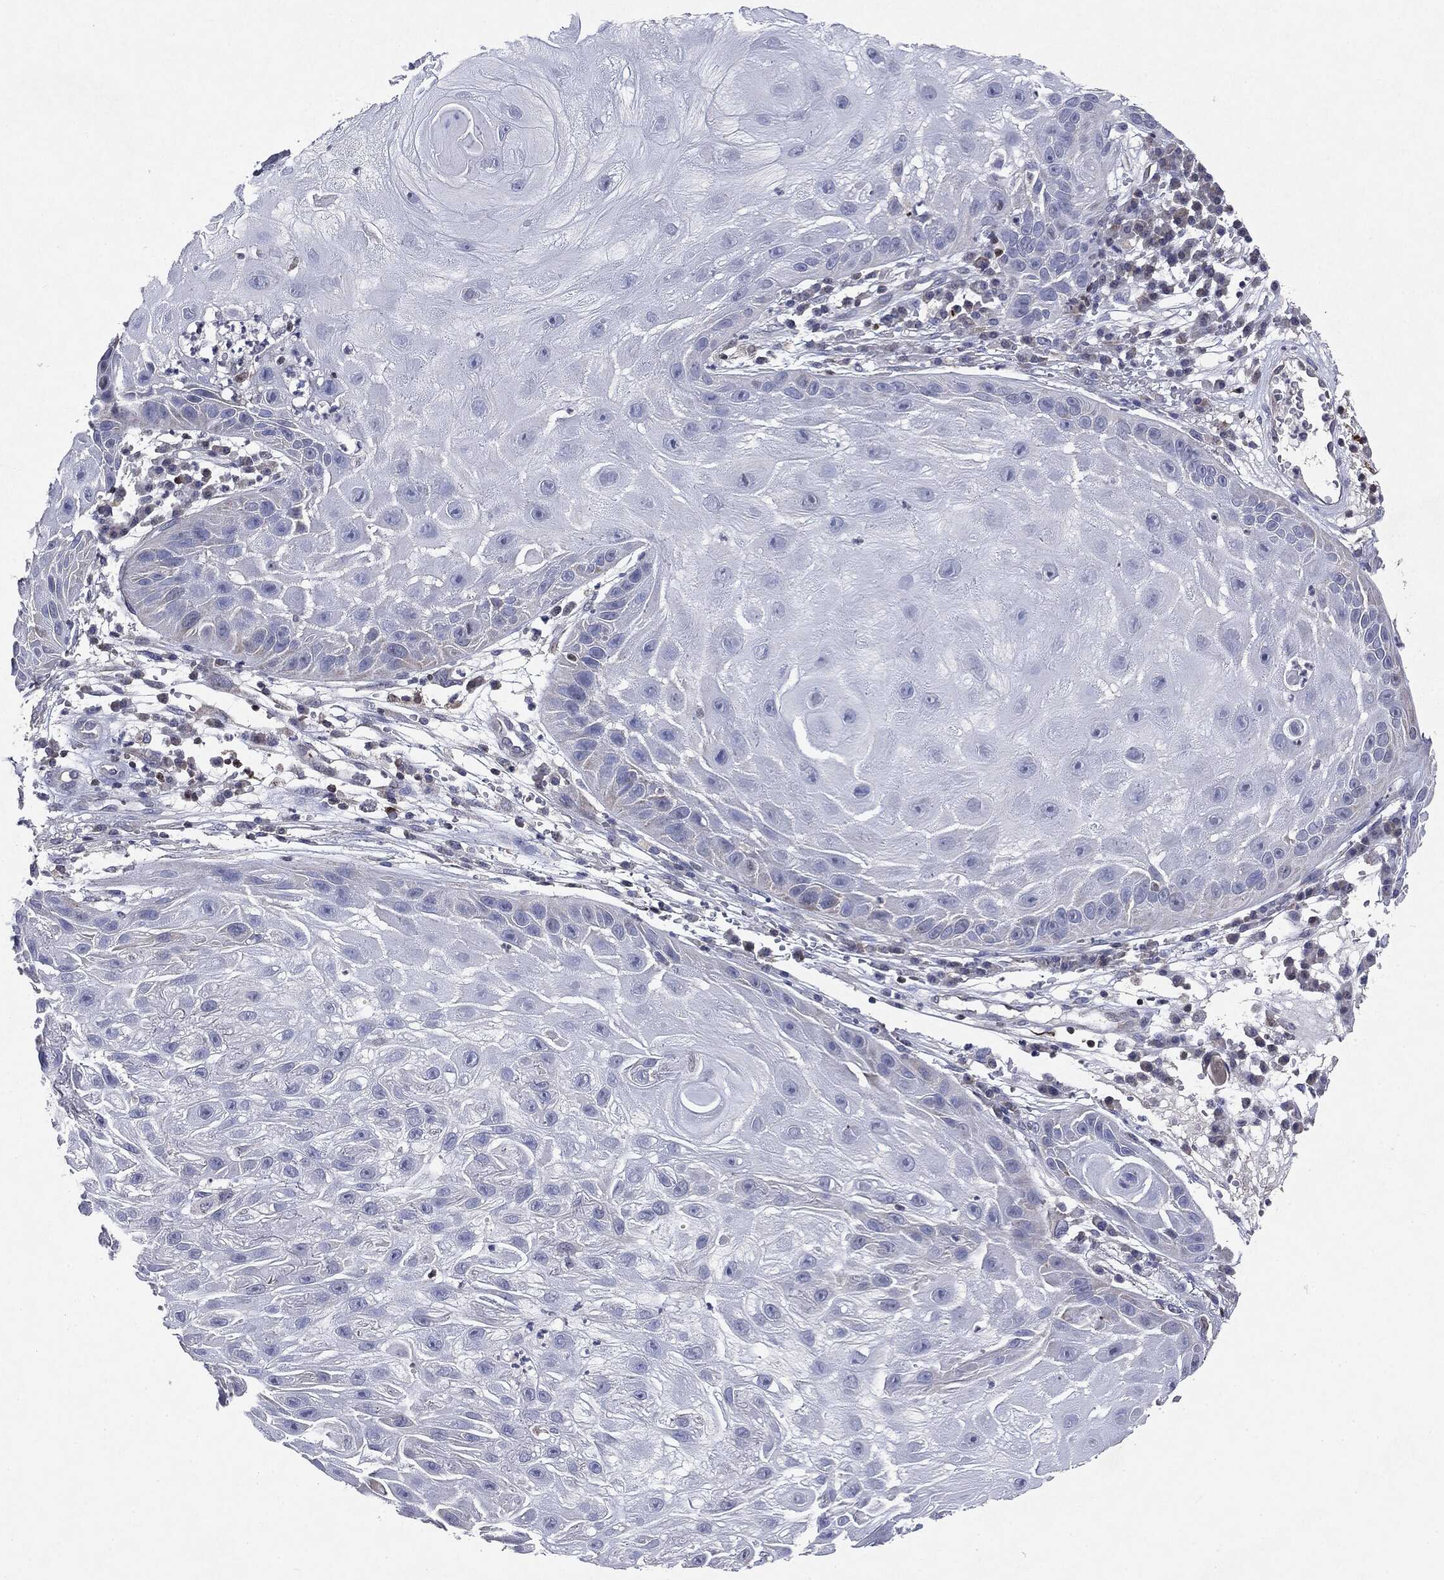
{"staining": {"intensity": "negative", "quantity": "none", "location": "none"}, "tissue": "skin cancer", "cell_type": "Tumor cells", "image_type": "cancer", "snomed": [{"axis": "morphology", "description": "Normal tissue, NOS"}, {"axis": "morphology", "description": "Squamous cell carcinoma, NOS"}, {"axis": "topography", "description": "Skin"}], "caption": "High power microscopy photomicrograph of an immunohistochemistry image of squamous cell carcinoma (skin), revealing no significant expression in tumor cells. (Brightfield microscopy of DAB (3,3'-diaminobenzidine) IHC at high magnification).", "gene": "KIF2C", "patient": {"sex": "male", "age": 79}}